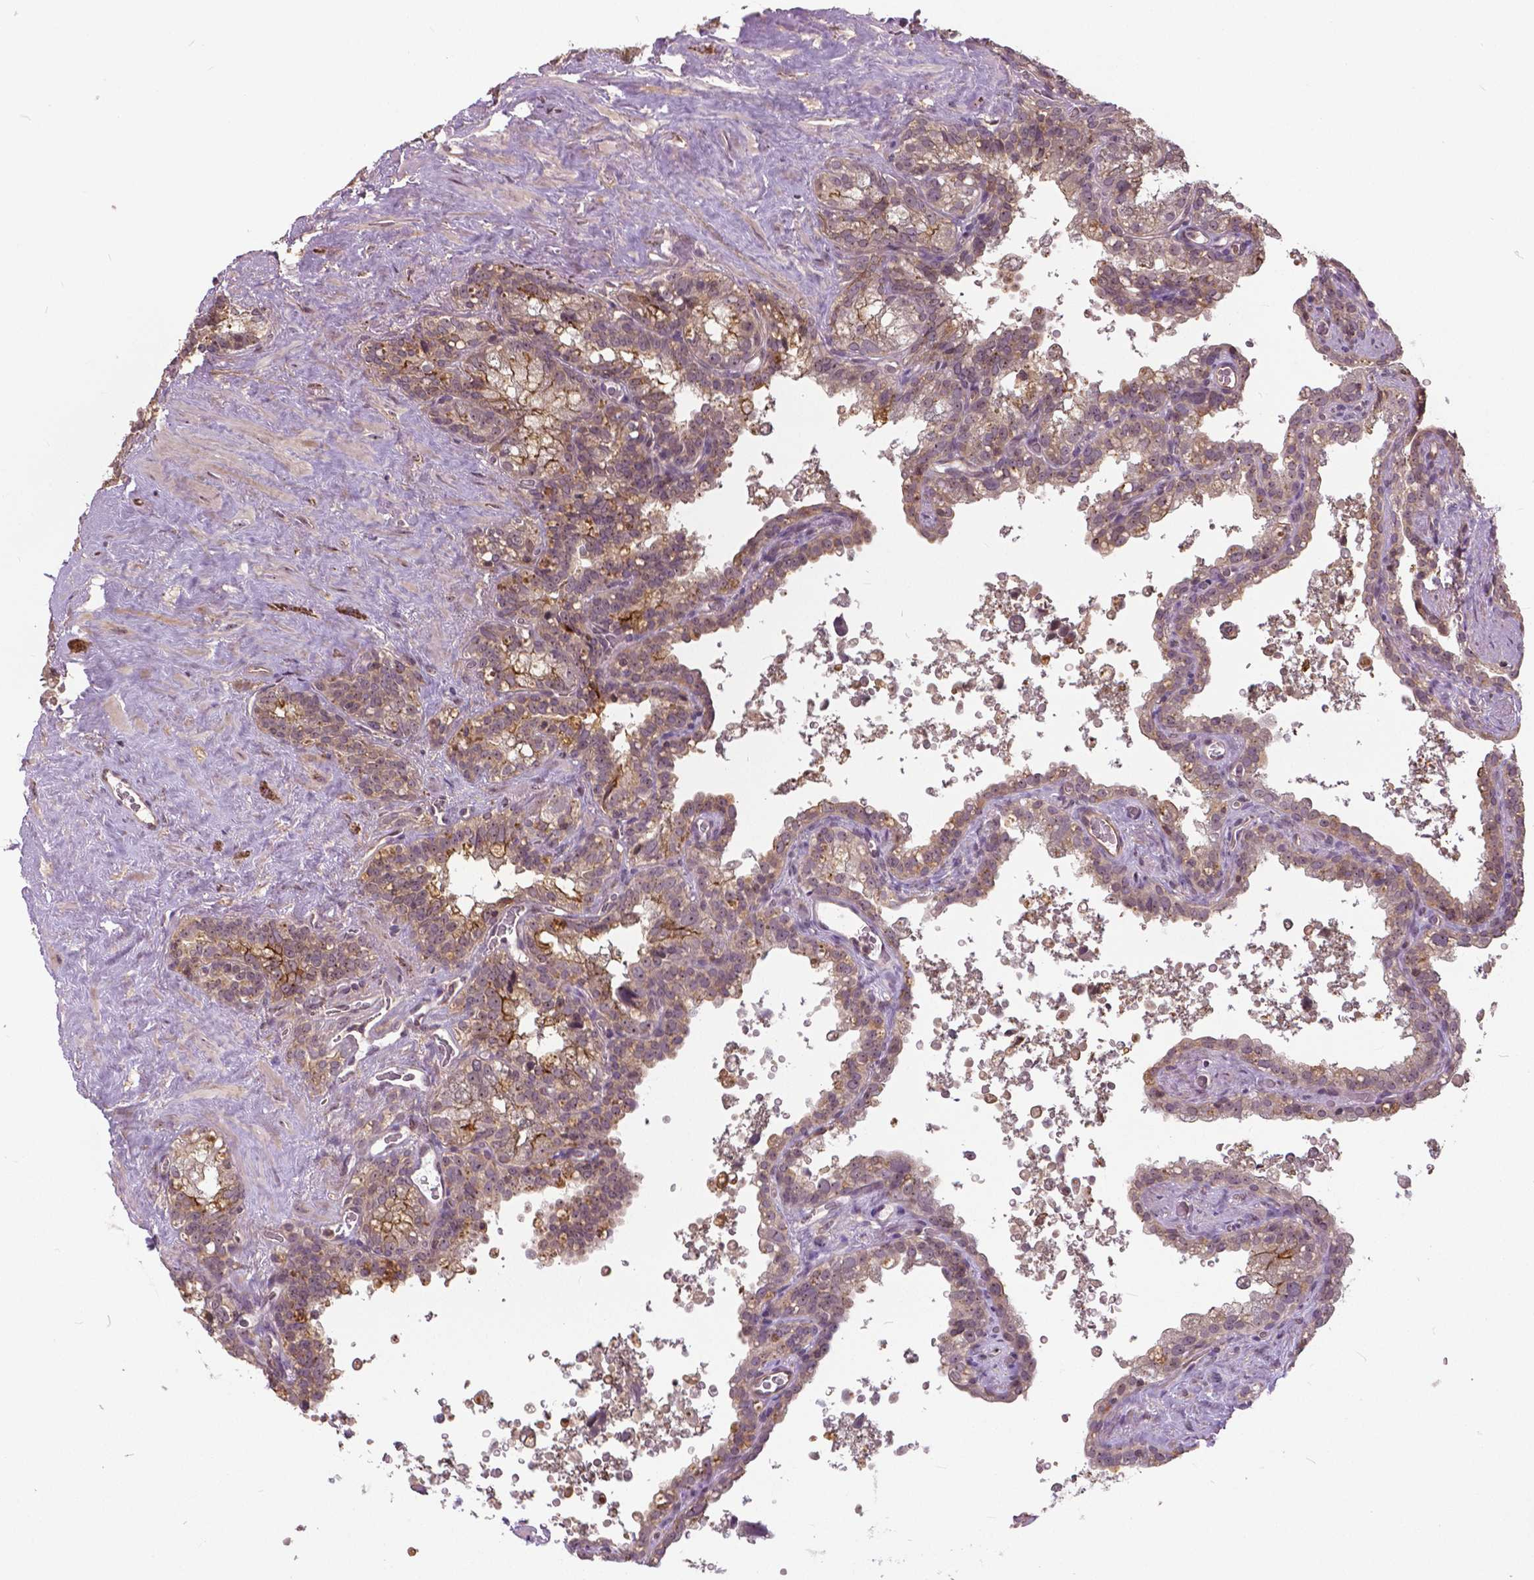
{"staining": {"intensity": "weak", "quantity": "25%-75%", "location": "cytoplasmic/membranous"}, "tissue": "seminal vesicle", "cell_type": "Glandular cells", "image_type": "normal", "snomed": [{"axis": "morphology", "description": "Normal tissue, NOS"}, {"axis": "topography", "description": "Prostate"}, {"axis": "topography", "description": "Seminal veicle"}], "caption": "The photomicrograph demonstrates immunohistochemical staining of benign seminal vesicle. There is weak cytoplasmic/membranous expression is present in about 25%-75% of glandular cells.", "gene": "ANXA13", "patient": {"sex": "male", "age": 71}}